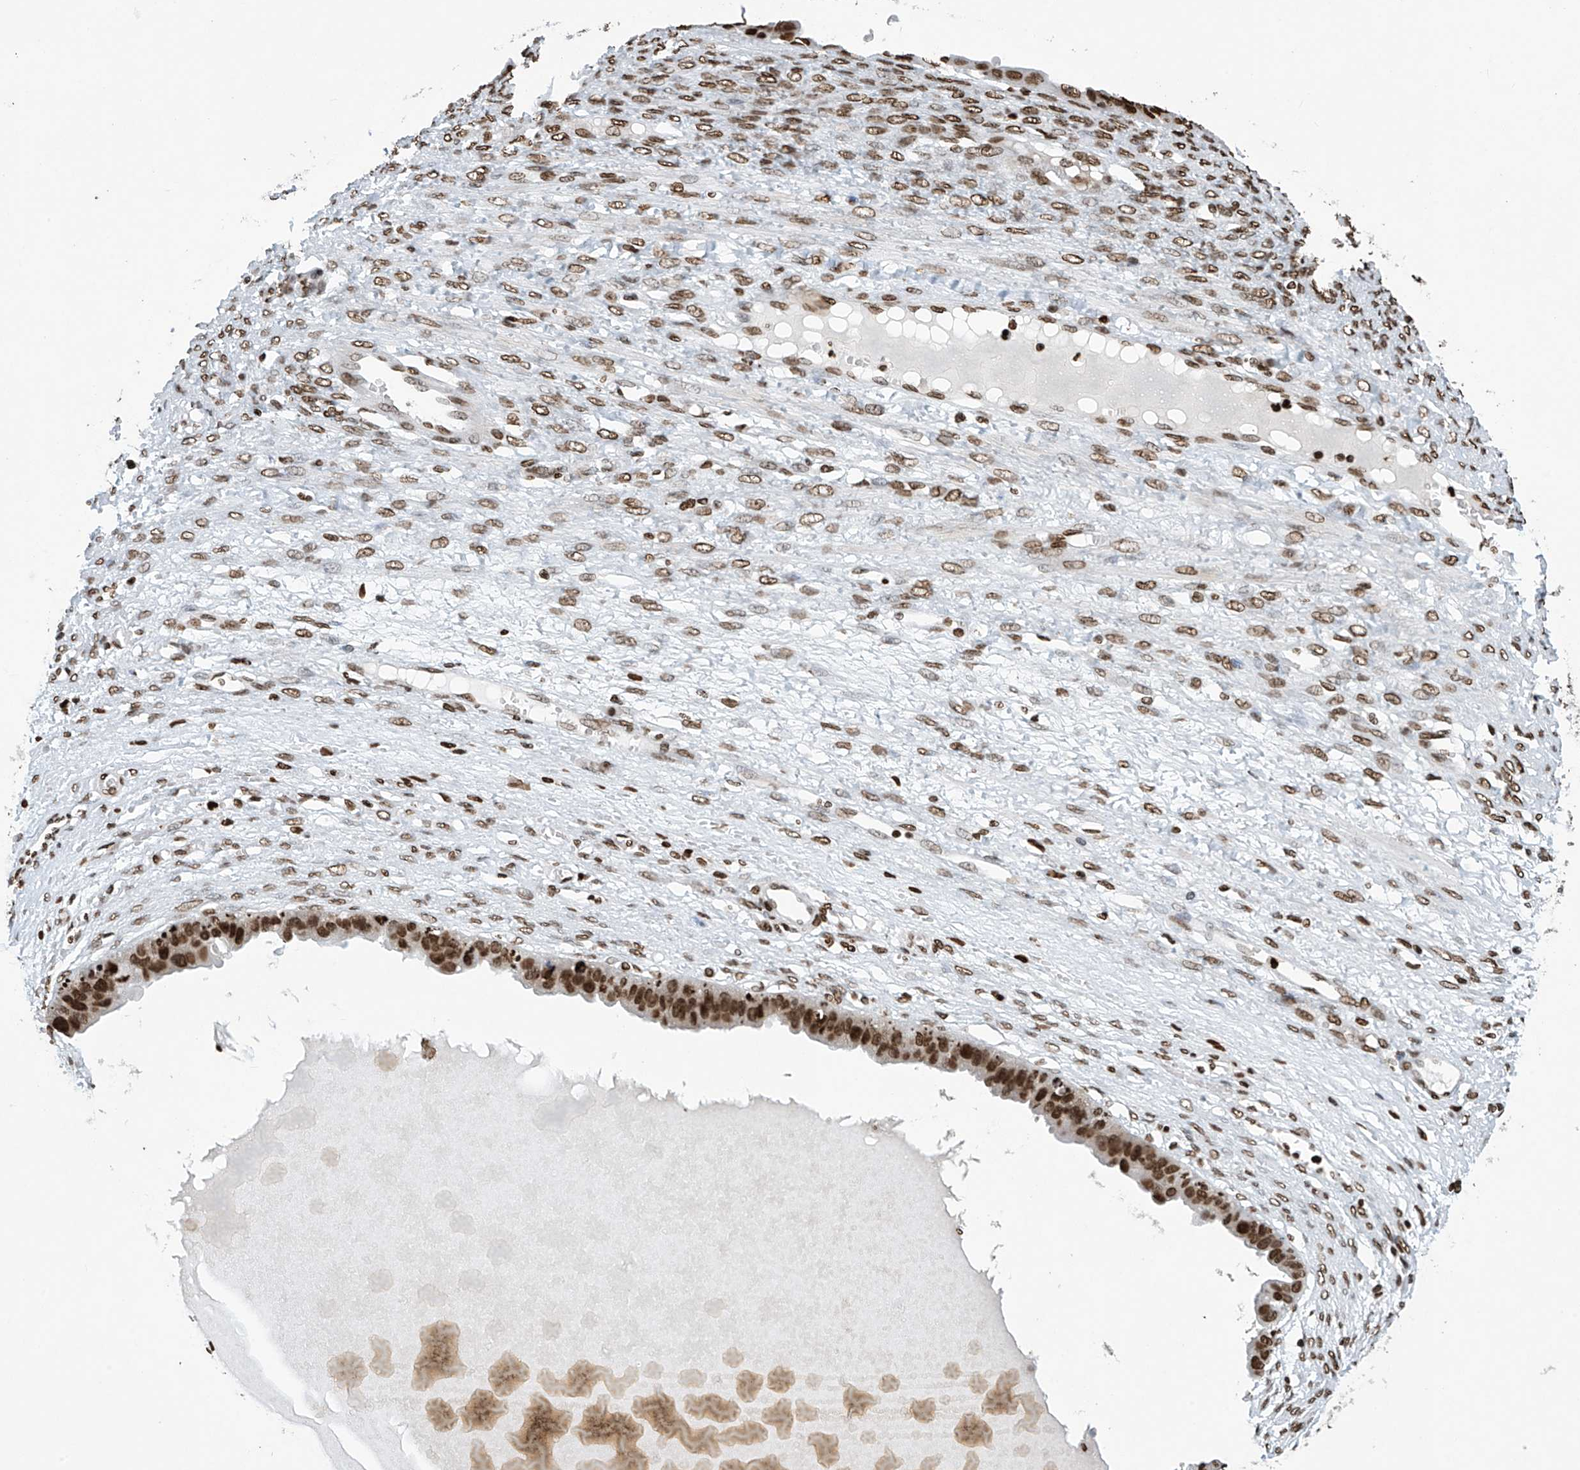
{"staining": {"intensity": "moderate", "quantity": ">75%", "location": "nuclear"}, "tissue": "ovarian cancer", "cell_type": "Tumor cells", "image_type": "cancer", "snomed": [{"axis": "morphology", "description": "Cystadenocarcinoma, serous, NOS"}, {"axis": "topography", "description": "Ovary"}], "caption": "Immunohistochemistry (DAB (3,3'-diaminobenzidine)) staining of ovarian cancer shows moderate nuclear protein staining in about >75% of tumor cells. (DAB IHC, brown staining for protein, blue staining for nuclei).", "gene": "H4C16", "patient": {"sex": "female", "age": 58}}